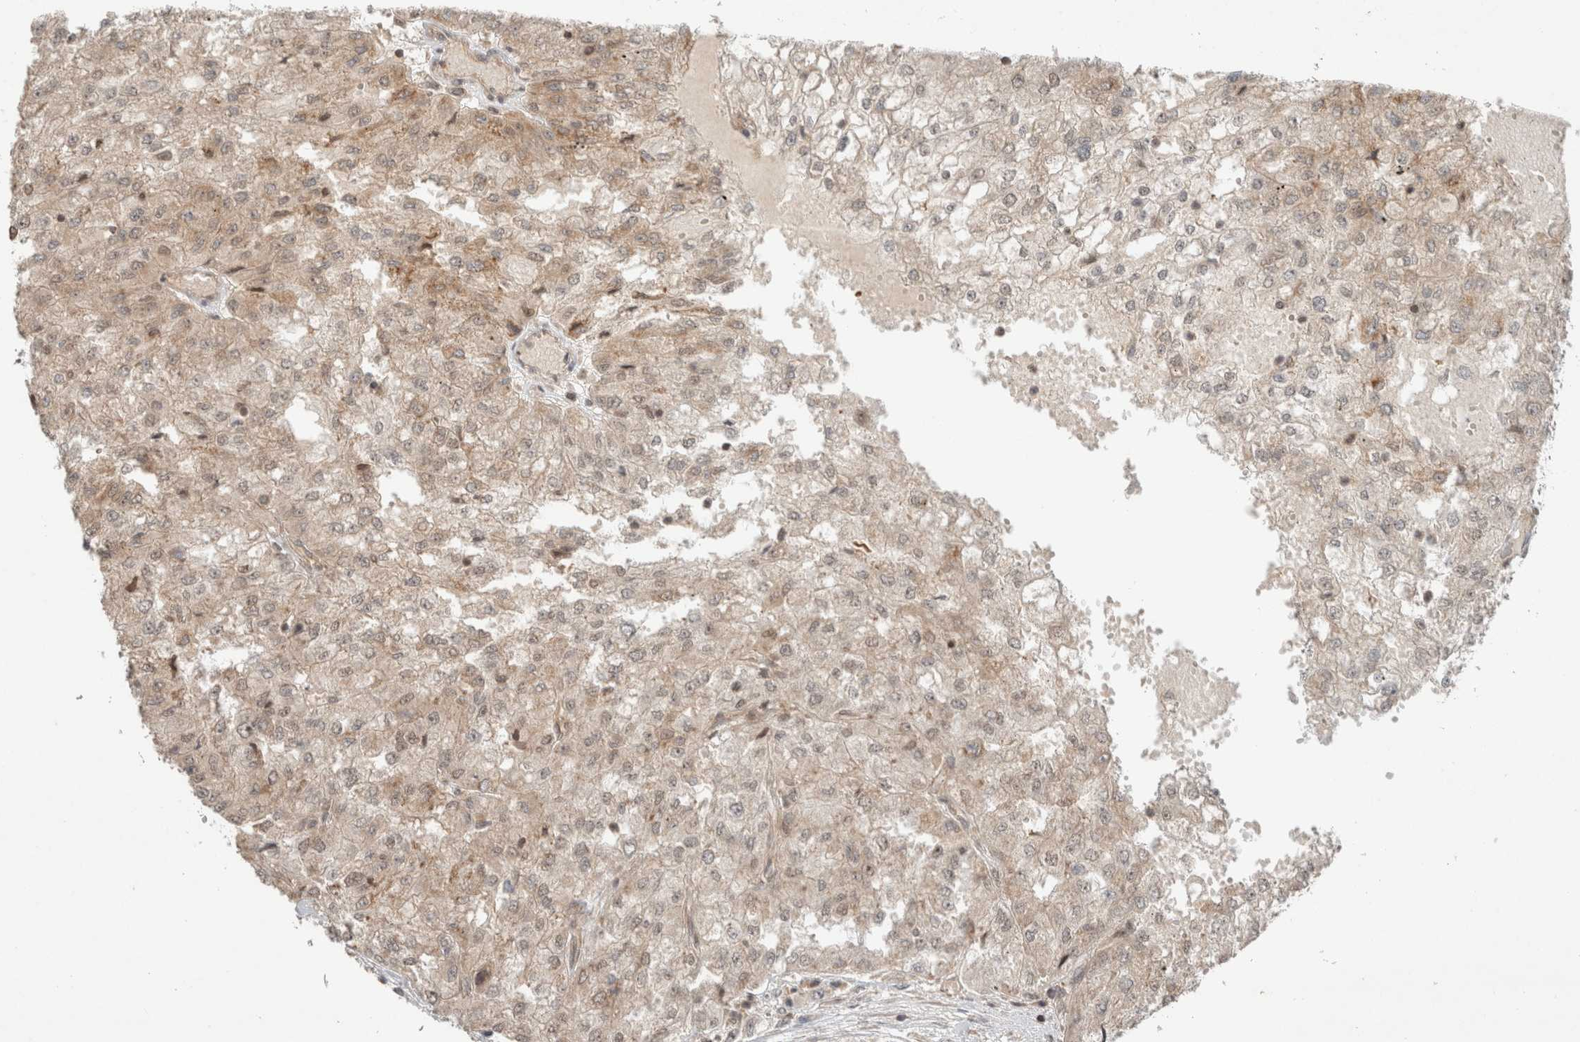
{"staining": {"intensity": "weak", "quantity": "<25%", "location": "cytoplasmic/membranous"}, "tissue": "renal cancer", "cell_type": "Tumor cells", "image_type": "cancer", "snomed": [{"axis": "morphology", "description": "Adenocarcinoma, NOS"}, {"axis": "topography", "description": "Kidney"}], "caption": "Histopathology image shows no significant protein expression in tumor cells of adenocarcinoma (renal). The staining was performed using DAB to visualize the protein expression in brown, while the nuclei were stained in blue with hematoxylin (Magnification: 20x).", "gene": "CAAP1", "patient": {"sex": "female", "age": 54}}